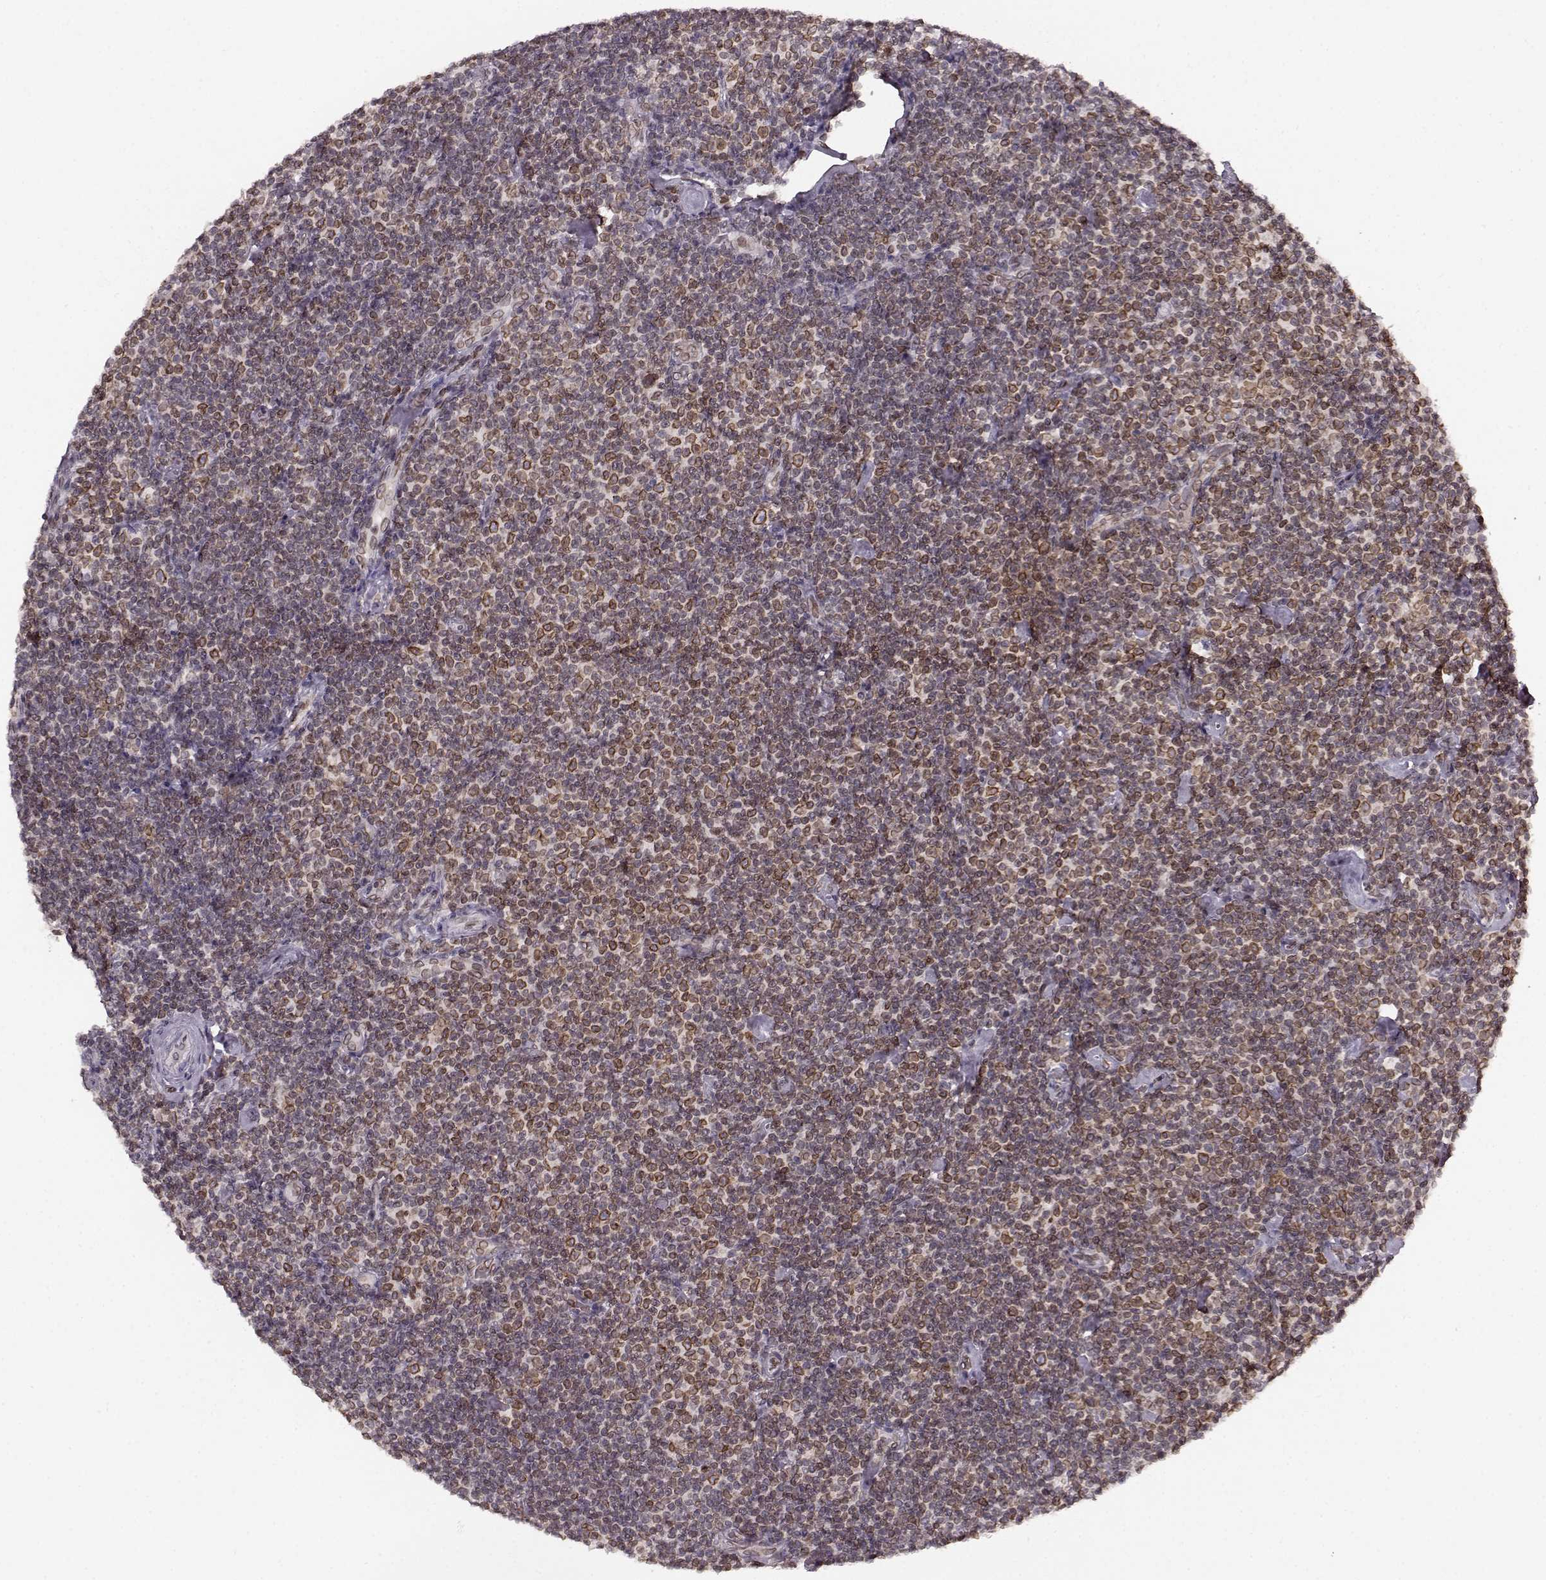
{"staining": {"intensity": "moderate", "quantity": "25%-75%", "location": "cytoplasmic/membranous,nuclear"}, "tissue": "lymphoma", "cell_type": "Tumor cells", "image_type": "cancer", "snomed": [{"axis": "morphology", "description": "Malignant lymphoma, non-Hodgkin's type, Low grade"}, {"axis": "topography", "description": "Lymph node"}], "caption": "Lymphoma stained for a protein (brown) displays moderate cytoplasmic/membranous and nuclear positive expression in about 25%-75% of tumor cells.", "gene": "DCAF12", "patient": {"sex": "male", "age": 81}}